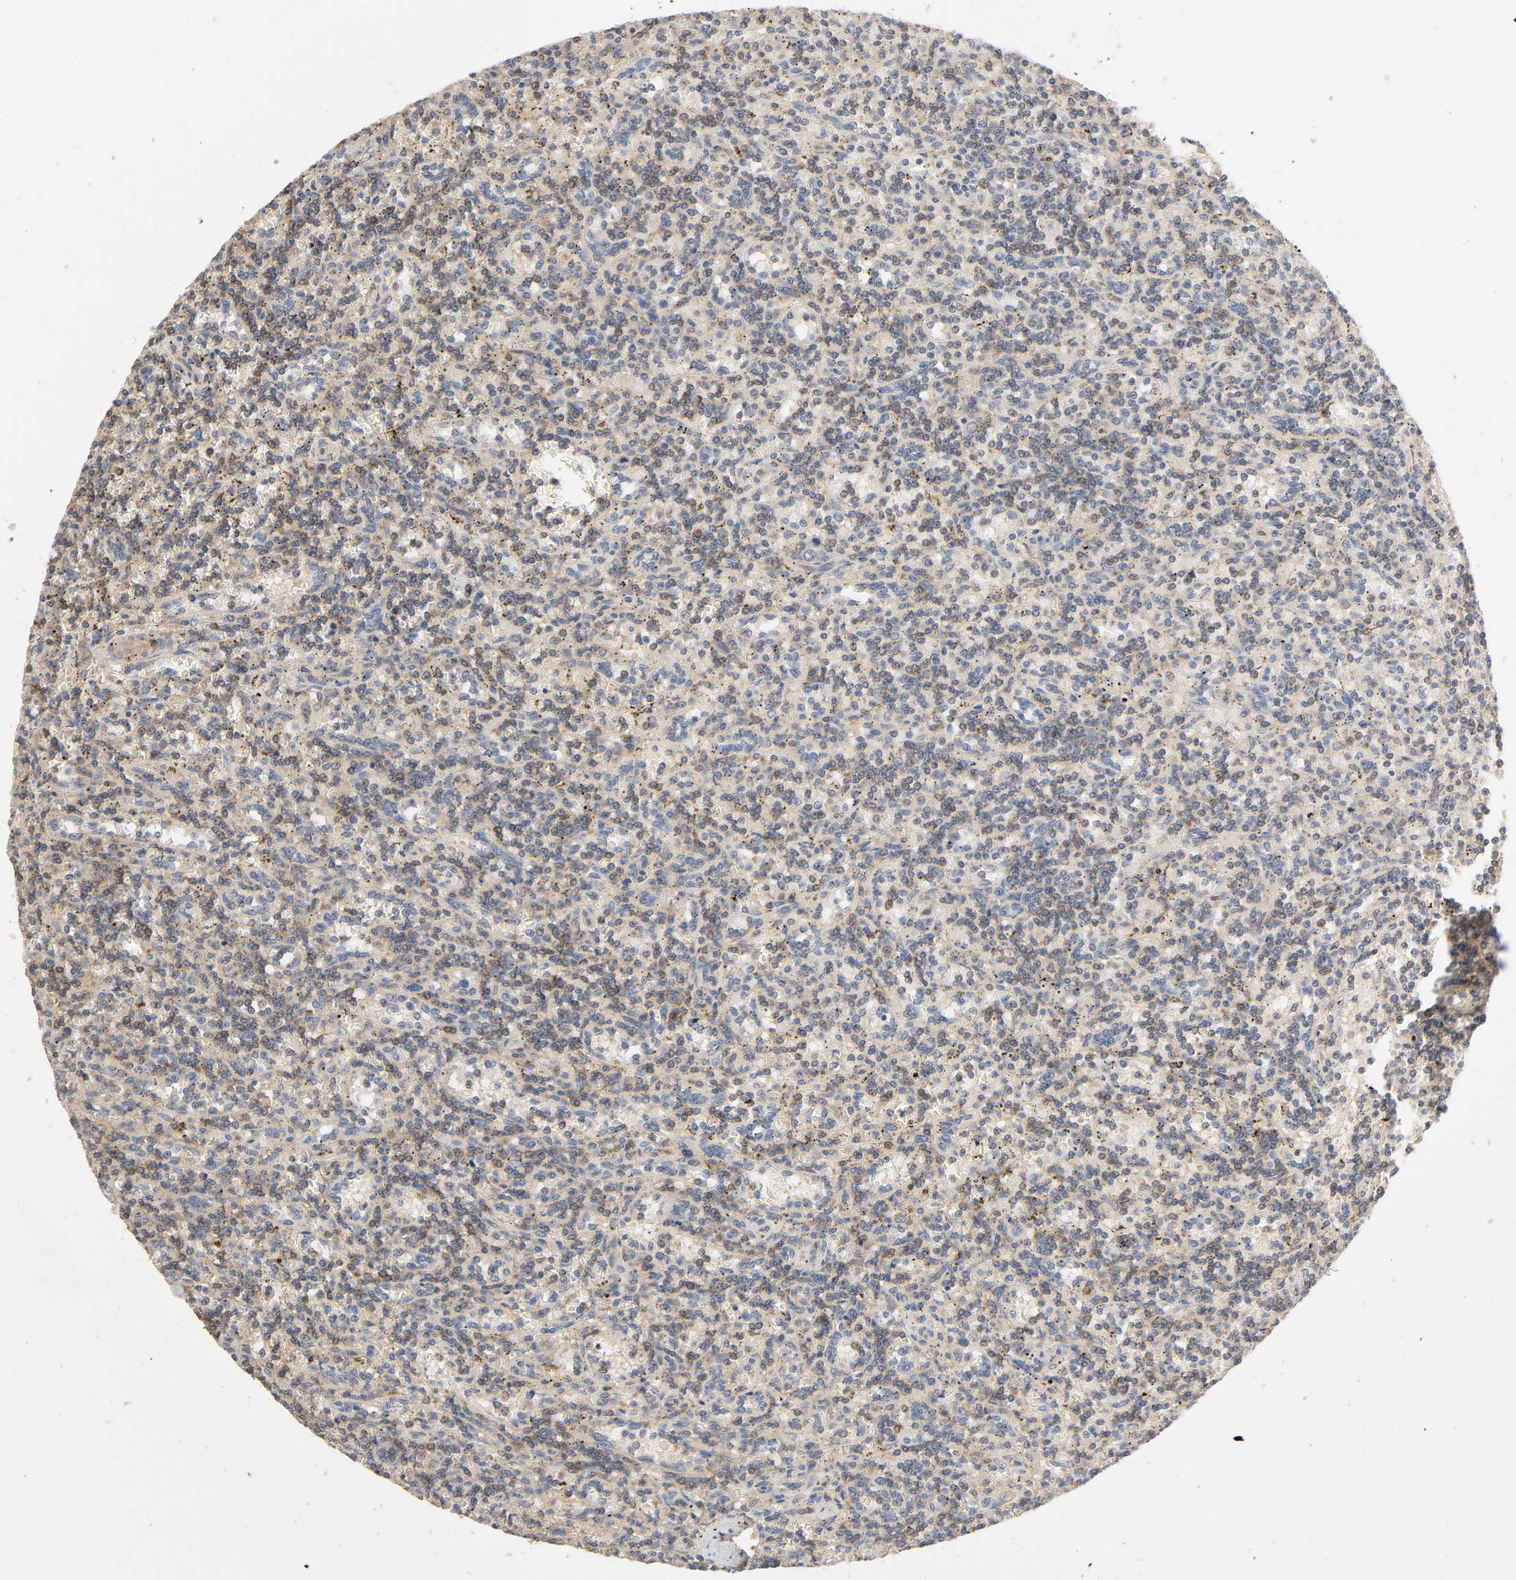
{"staining": {"intensity": "moderate", "quantity": "<25%", "location": "cytoplasmic/membranous"}, "tissue": "lymphoma", "cell_type": "Tumor cells", "image_type": "cancer", "snomed": [{"axis": "morphology", "description": "Malignant lymphoma, non-Hodgkin's type, Low grade"}, {"axis": "topography", "description": "Spleen"}], "caption": "Immunohistochemistry photomicrograph of neoplastic tissue: low-grade malignant lymphoma, non-Hodgkin's type stained using IHC demonstrates low levels of moderate protein expression localized specifically in the cytoplasmic/membranous of tumor cells, appearing as a cytoplasmic/membranous brown color.", "gene": "SGSM1", "patient": {"sex": "male", "age": 73}}